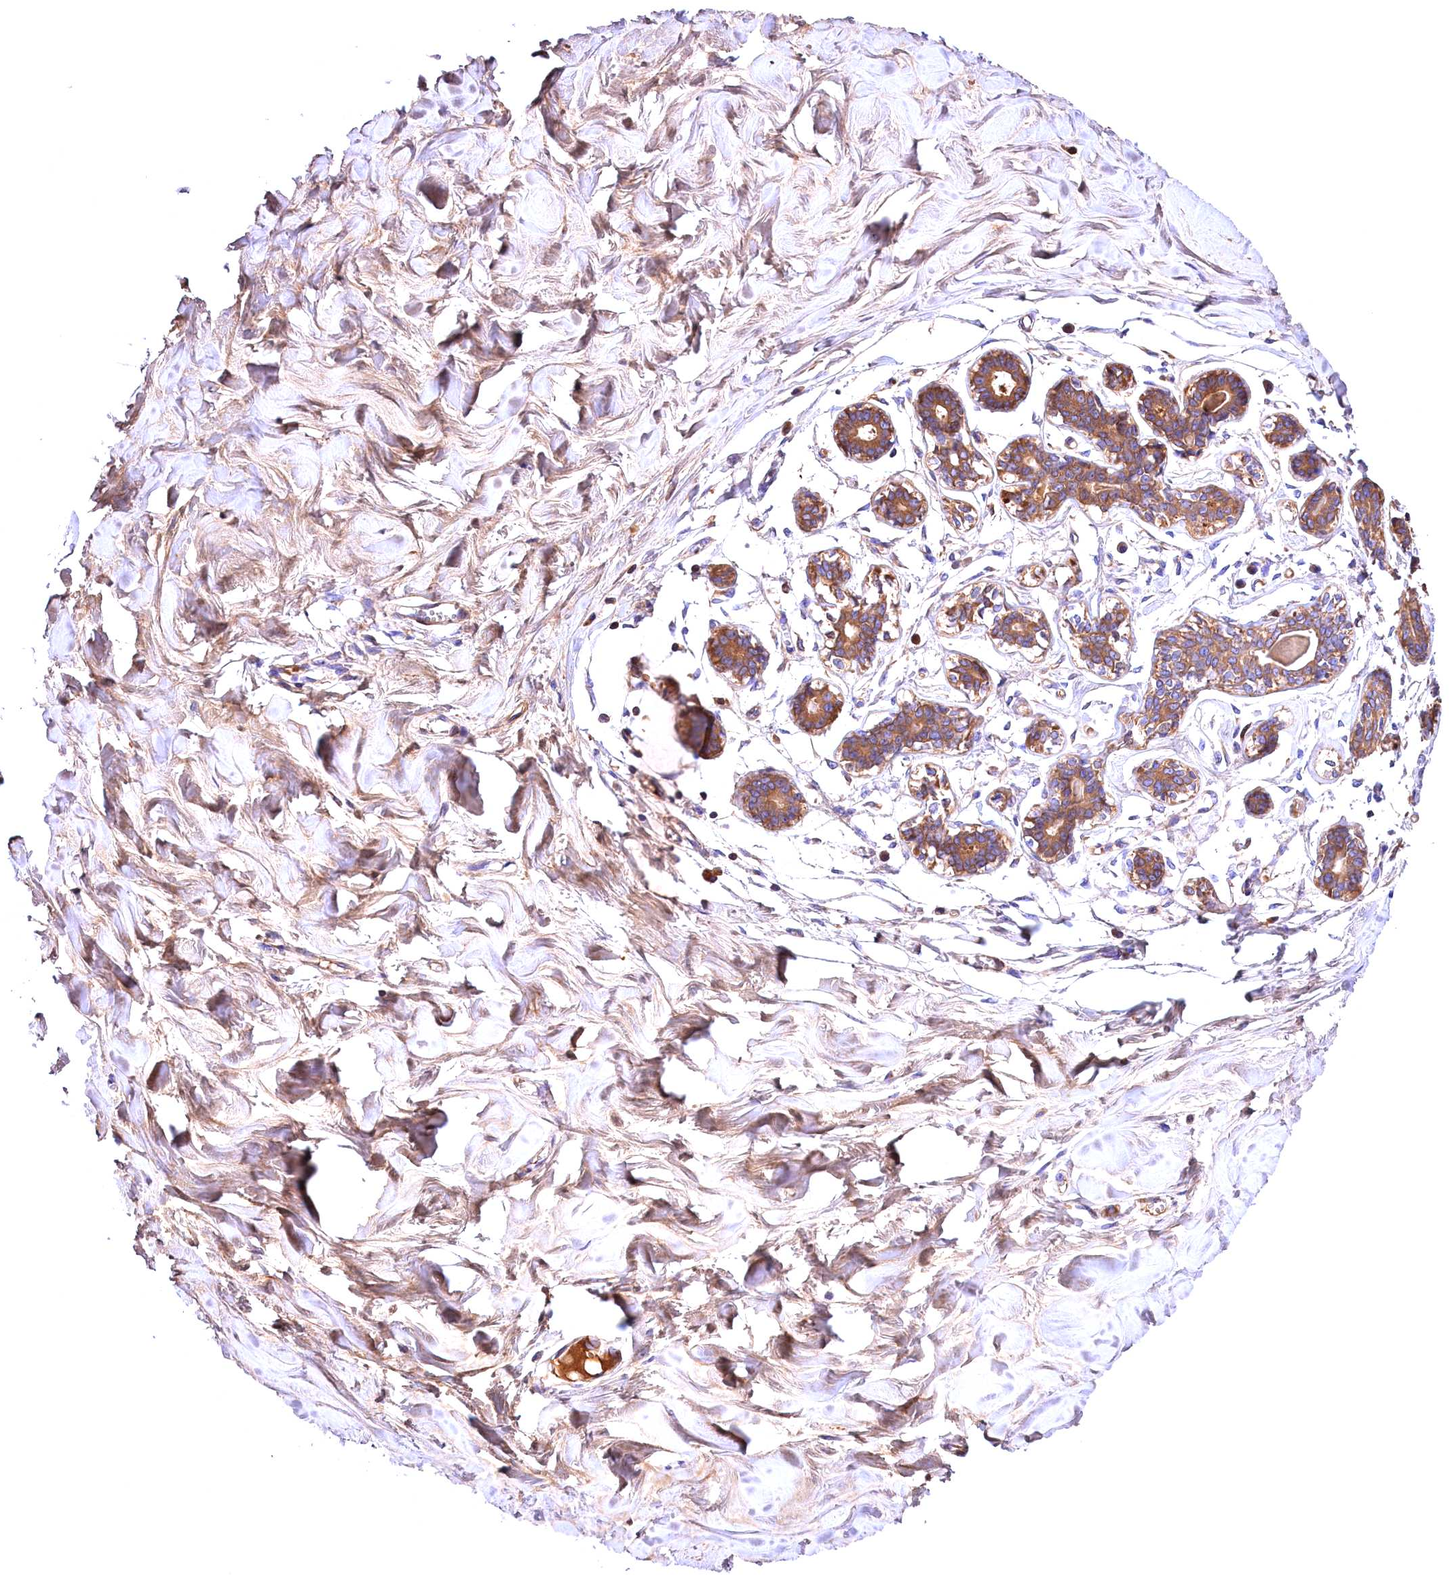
{"staining": {"intensity": "negative", "quantity": "none", "location": "none"}, "tissue": "breast", "cell_type": "Adipocytes", "image_type": "normal", "snomed": [{"axis": "morphology", "description": "Normal tissue, NOS"}, {"axis": "topography", "description": "Breast"}], "caption": "Adipocytes show no significant staining in unremarkable breast.", "gene": "PHAF1", "patient": {"sex": "female", "age": 27}}